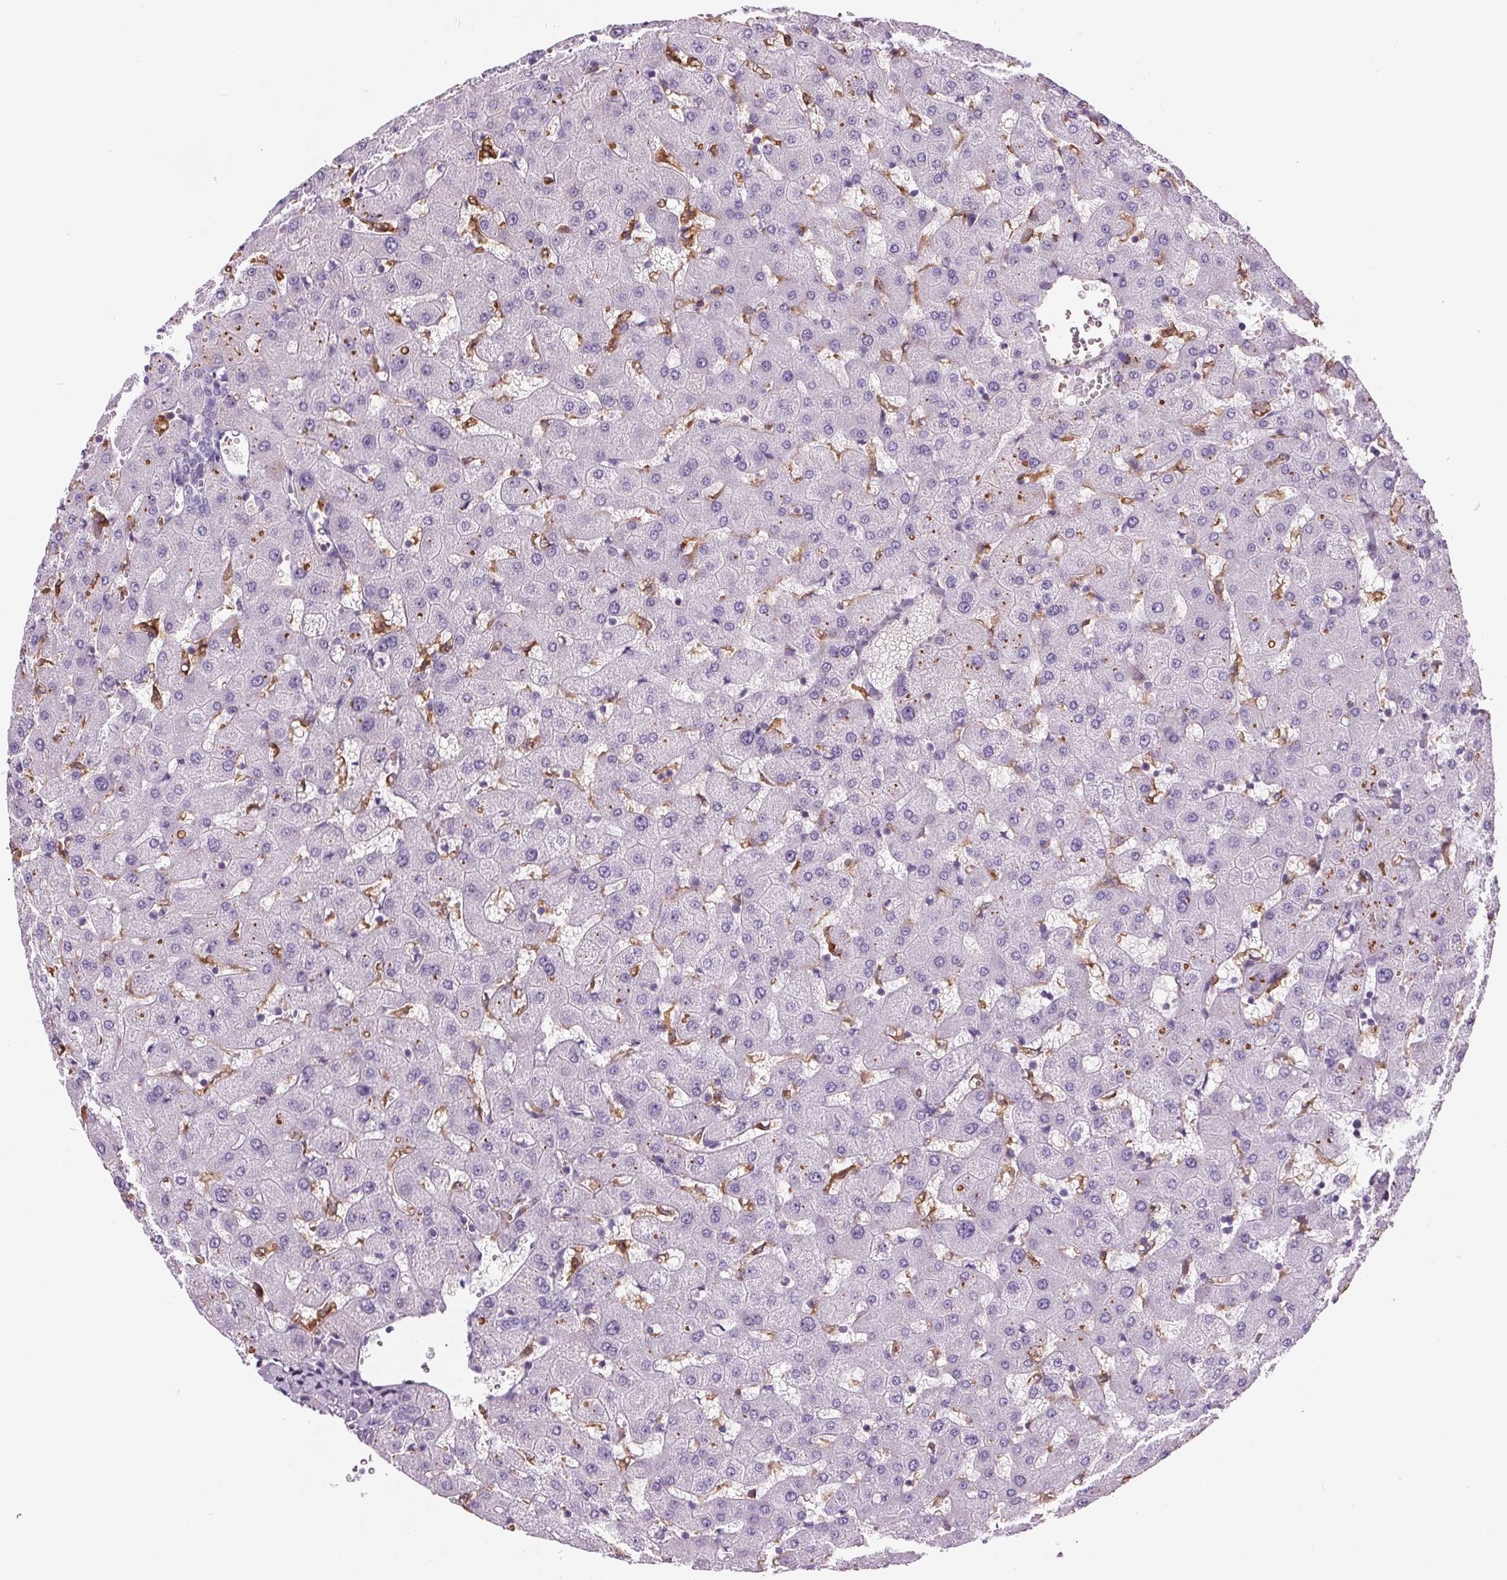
{"staining": {"intensity": "negative", "quantity": "none", "location": "none"}, "tissue": "liver", "cell_type": "Cholangiocytes", "image_type": "normal", "snomed": [{"axis": "morphology", "description": "Normal tissue, NOS"}, {"axis": "topography", "description": "Liver"}], "caption": "Human liver stained for a protein using immunohistochemistry reveals no expression in cholangiocytes.", "gene": "CD5L", "patient": {"sex": "female", "age": 63}}